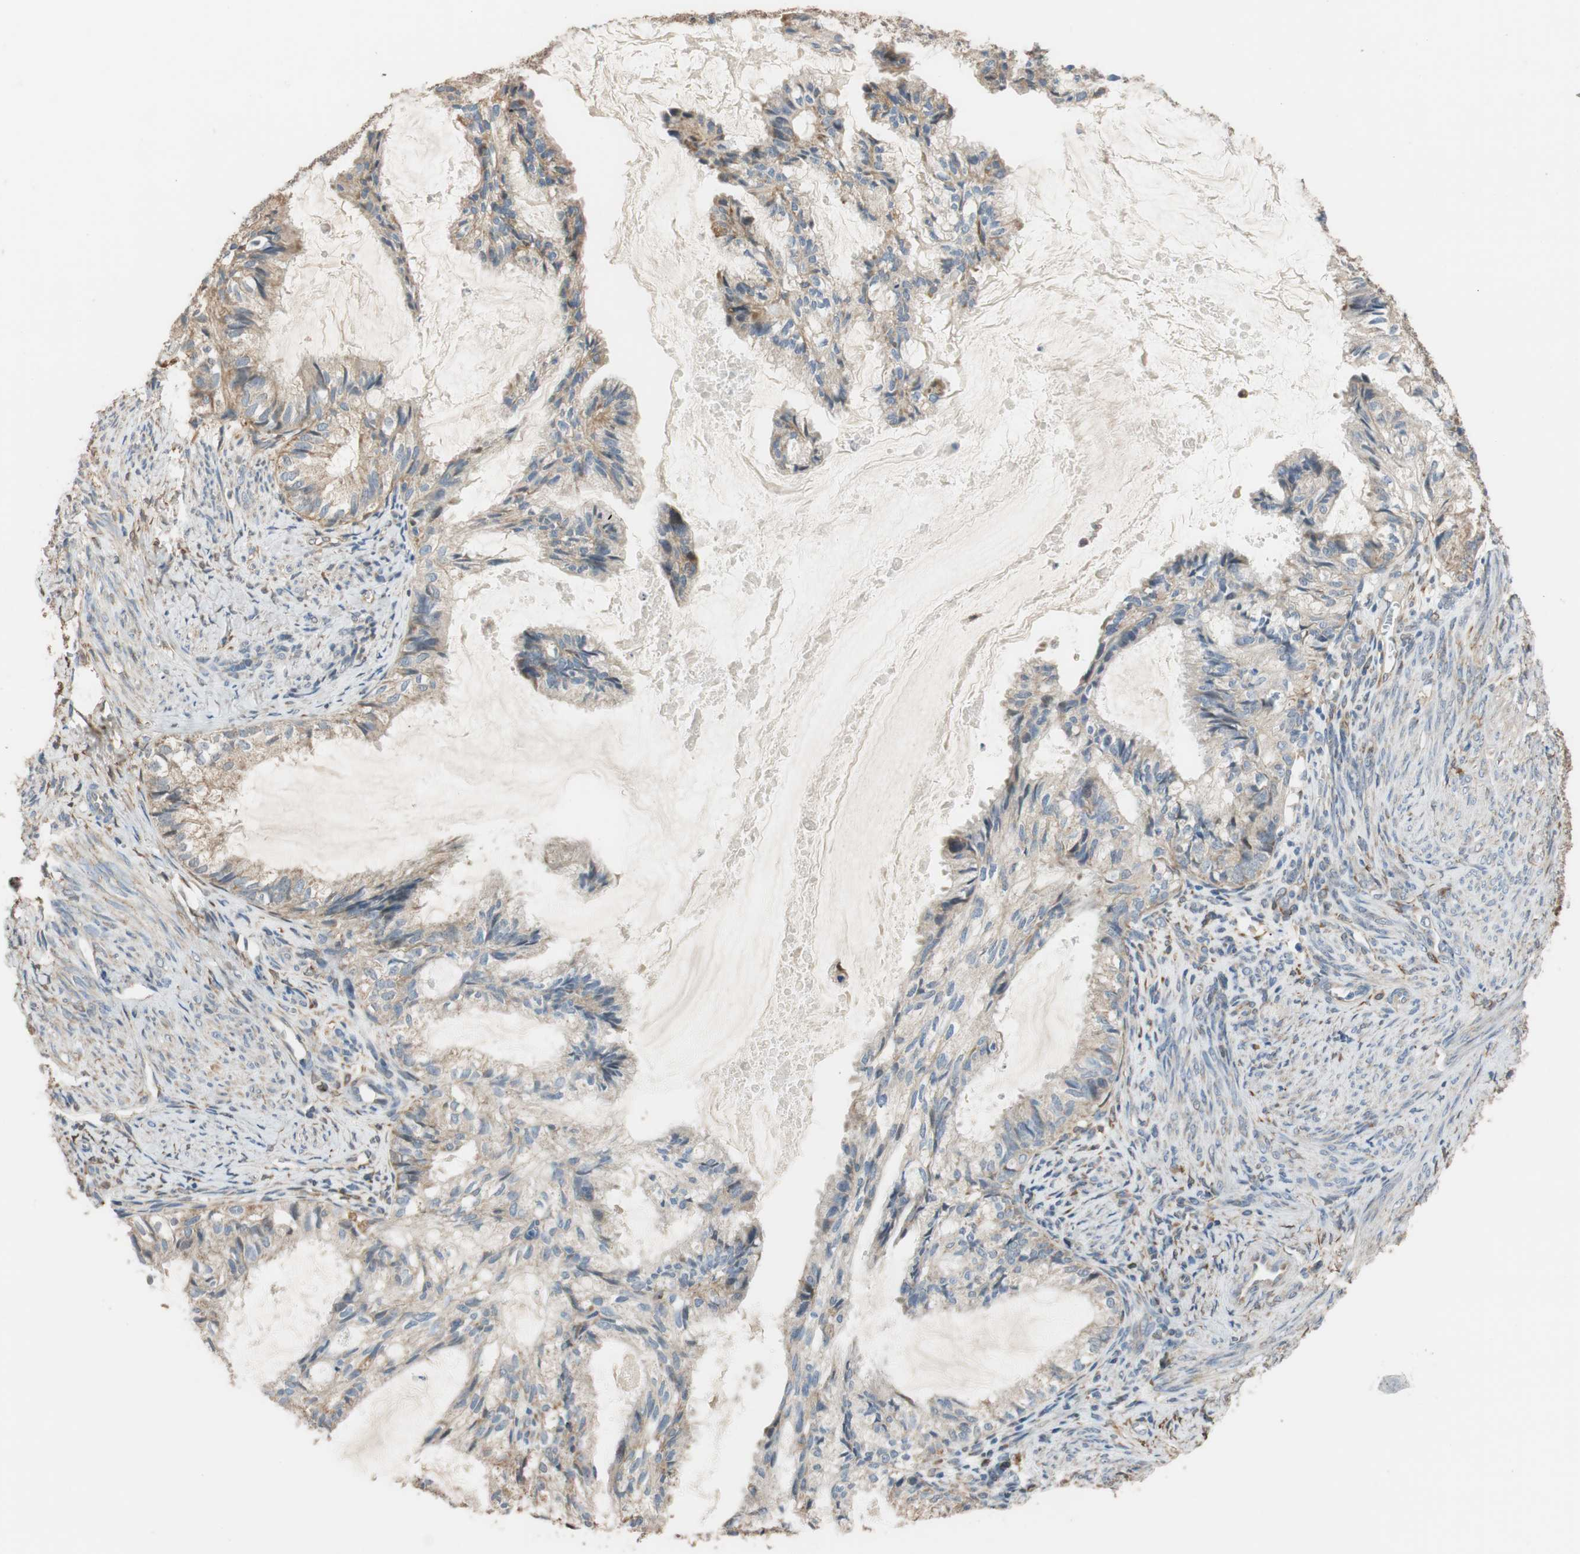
{"staining": {"intensity": "moderate", "quantity": ">75%", "location": "cytoplasmic/membranous"}, "tissue": "cervical cancer", "cell_type": "Tumor cells", "image_type": "cancer", "snomed": [{"axis": "morphology", "description": "Normal tissue, NOS"}, {"axis": "morphology", "description": "Adenocarcinoma, NOS"}, {"axis": "topography", "description": "Cervix"}, {"axis": "topography", "description": "Endometrium"}], "caption": "Cervical cancer (adenocarcinoma) stained with IHC displays moderate cytoplasmic/membranous positivity in about >75% of tumor cells.", "gene": "ALDH1A2", "patient": {"sex": "female", "age": 86}}